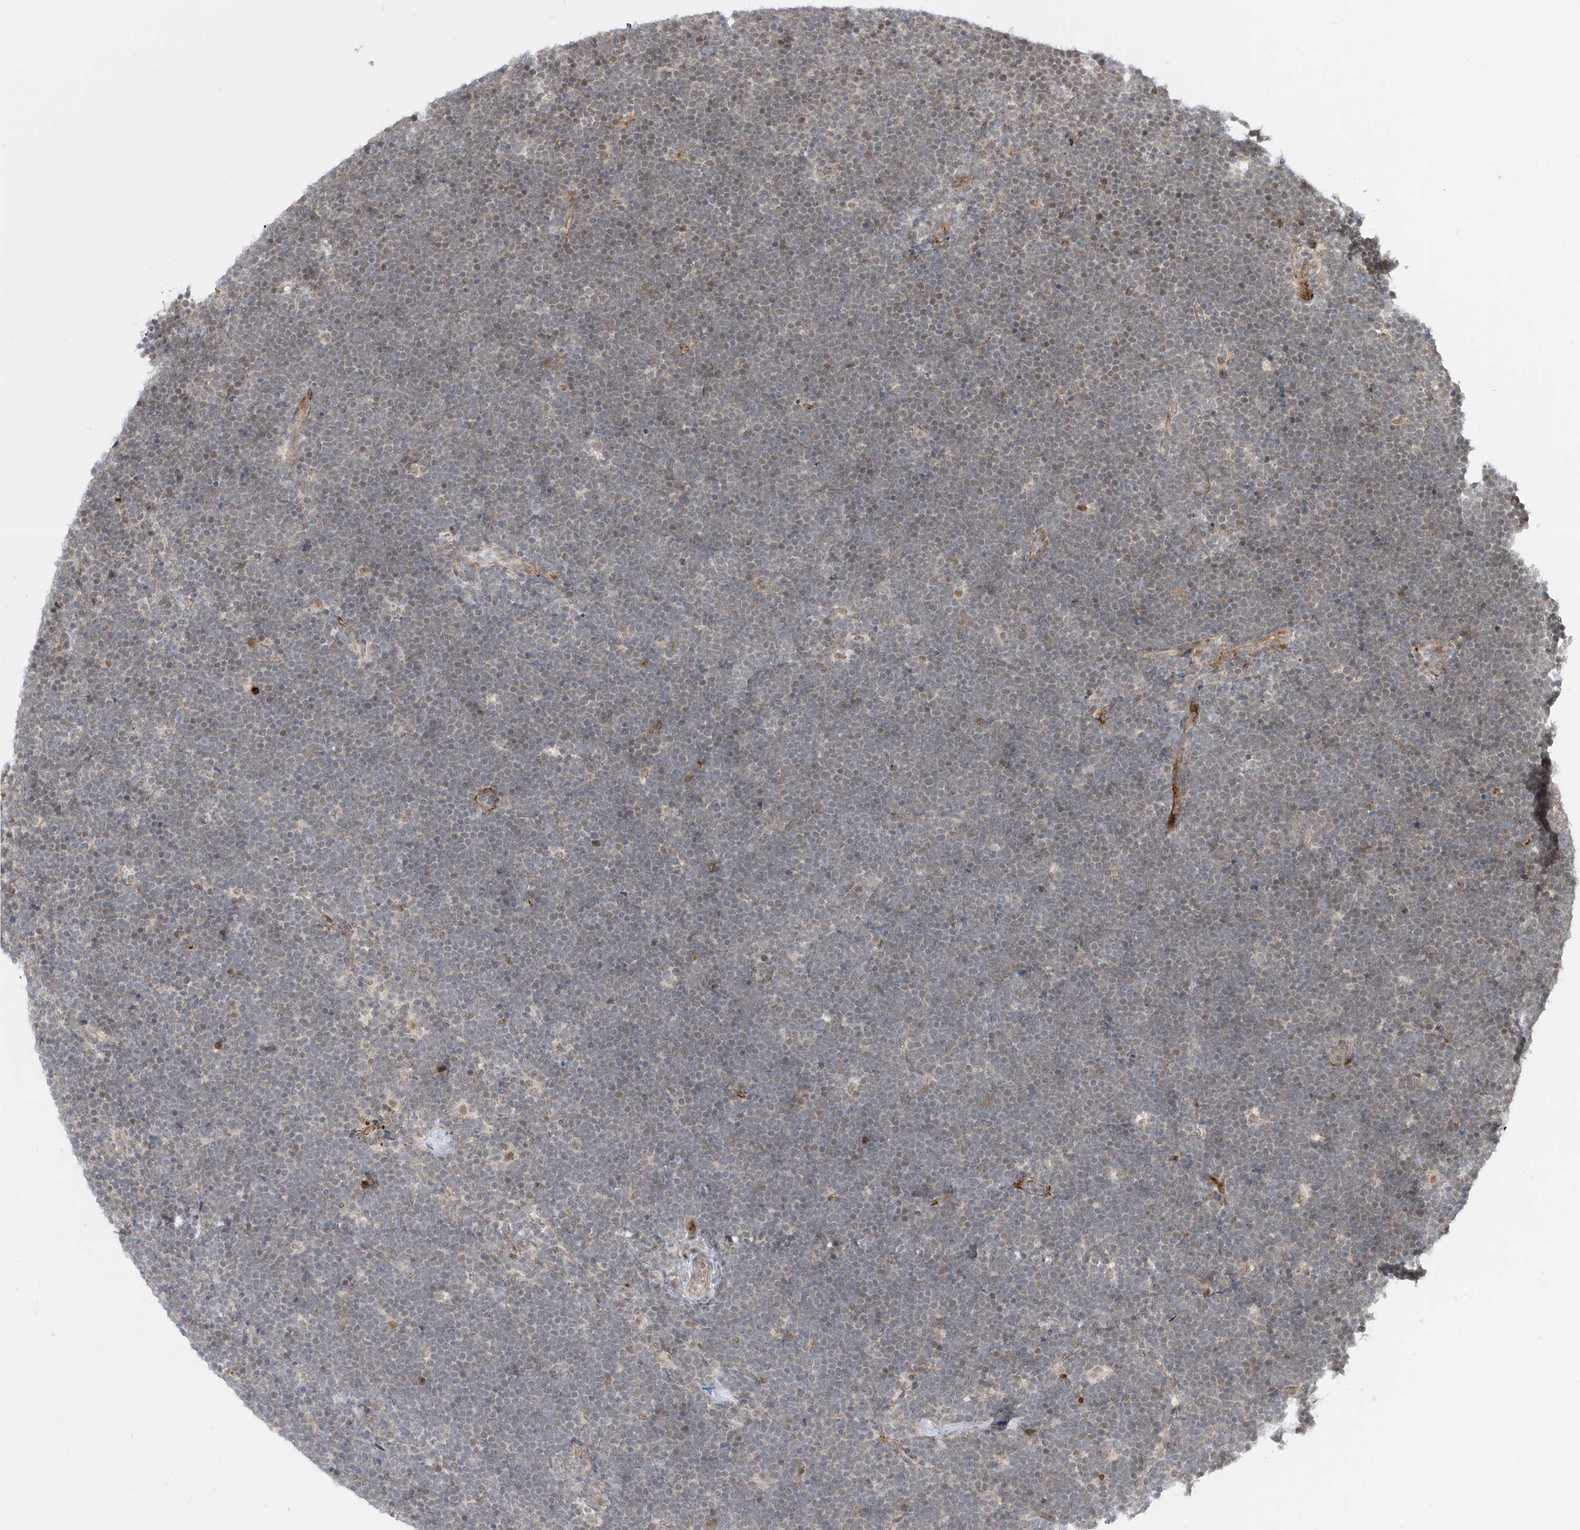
{"staining": {"intensity": "negative", "quantity": "none", "location": "none"}, "tissue": "lymphoma", "cell_type": "Tumor cells", "image_type": "cancer", "snomed": [{"axis": "morphology", "description": "Malignant lymphoma, non-Hodgkin's type, High grade"}, {"axis": "topography", "description": "Lymph node"}], "caption": "The photomicrograph reveals no significant staining in tumor cells of lymphoma.", "gene": "LAGE3", "patient": {"sex": "male", "age": 13}}